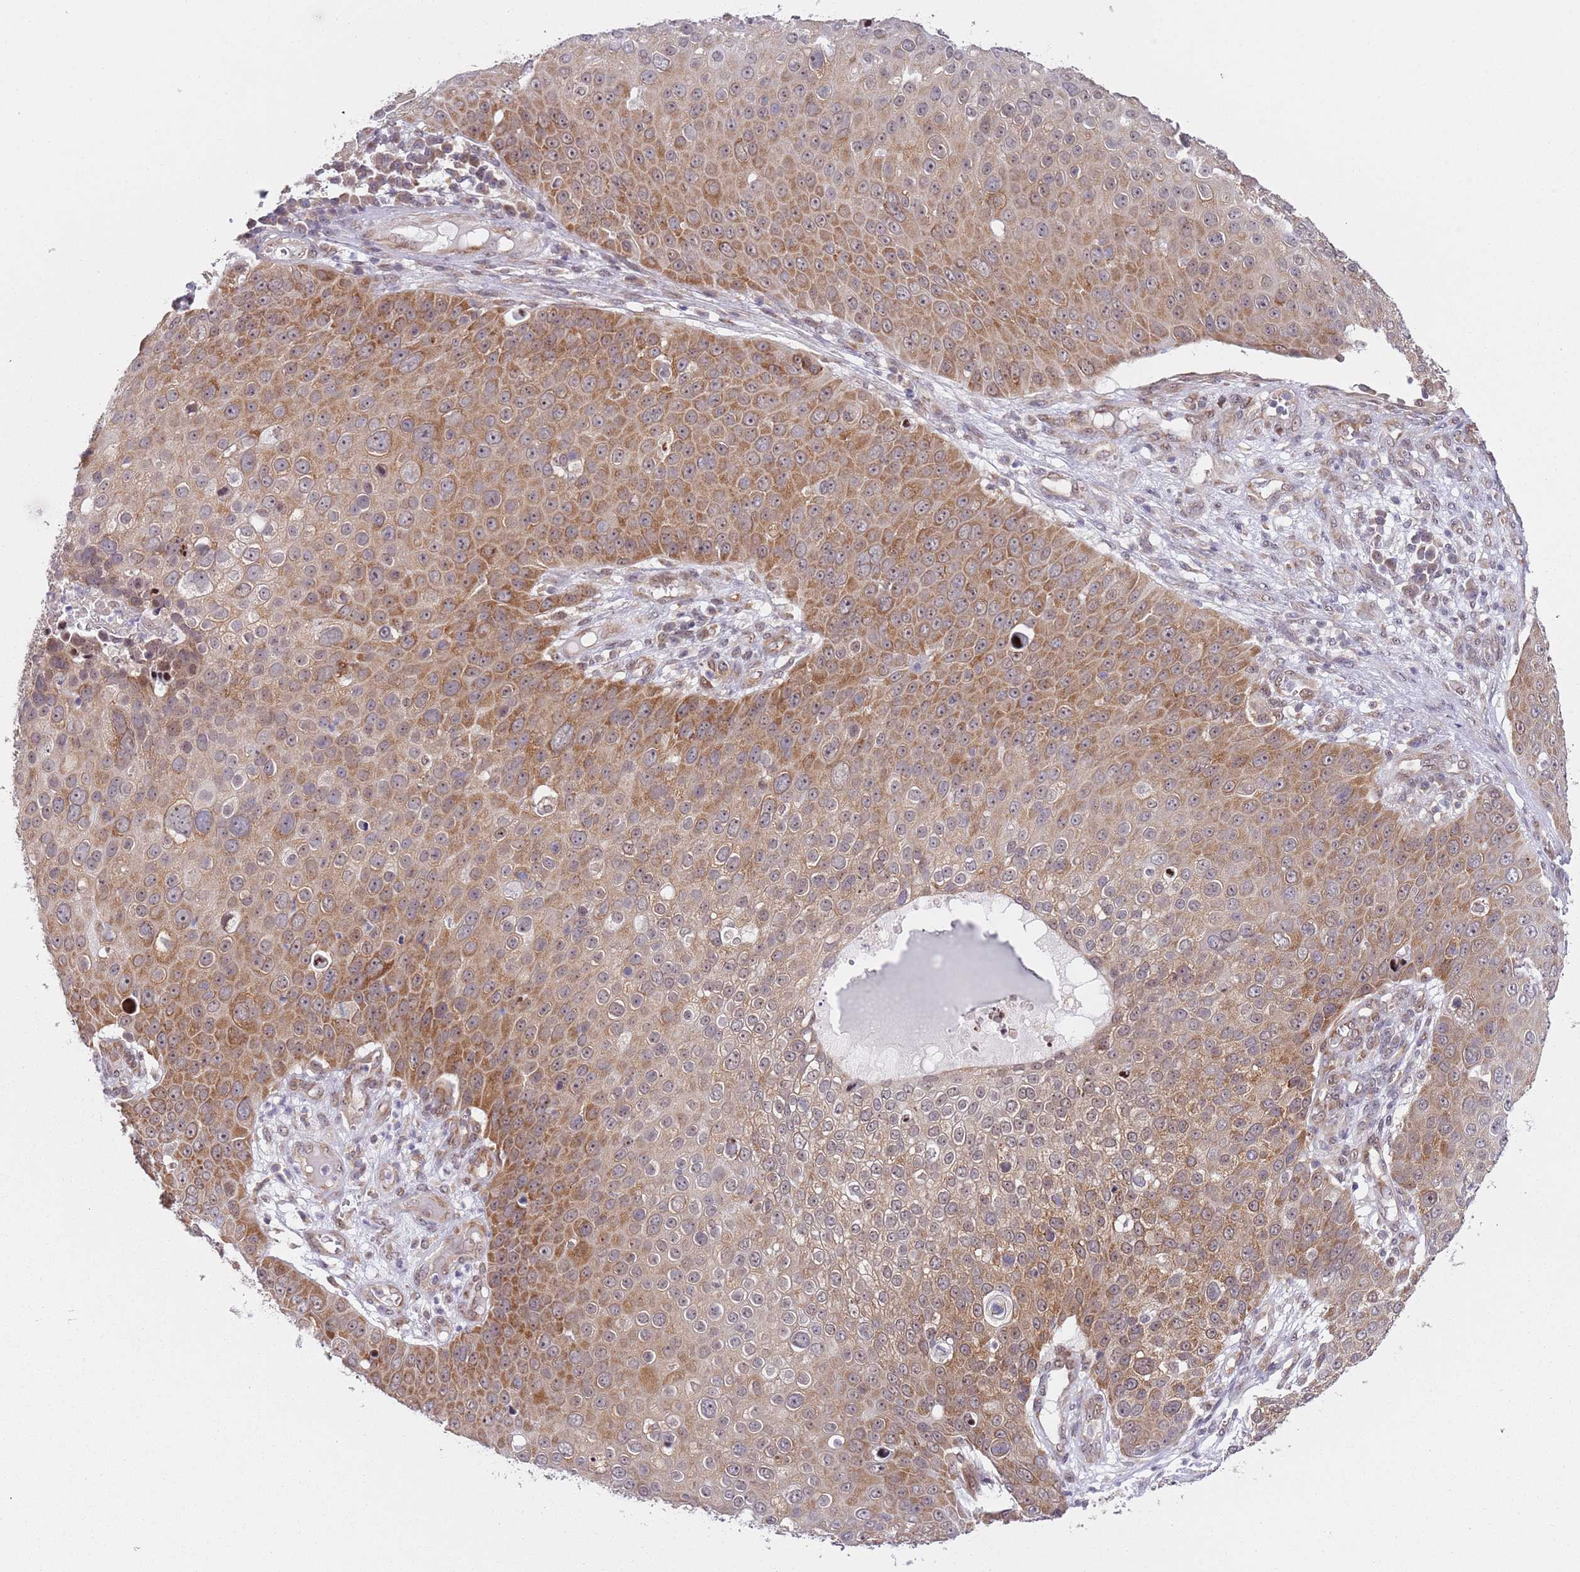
{"staining": {"intensity": "moderate", "quantity": ">75%", "location": "cytoplasmic/membranous,nuclear"}, "tissue": "skin cancer", "cell_type": "Tumor cells", "image_type": "cancer", "snomed": [{"axis": "morphology", "description": "Squamous cell carcinoma, NOS"}, {"axis": "topography", "description": "Skin"}], "caption": "Moderate cytoplasmic/membranous and nuclear positivity for a protein is present in approximately >75% of tumor cells of squamous cell carcinoma (skin) using immunohistochemistry (IHC).", "gene": "SLC25A32", "patient": {"sex": "male", "age": 71}}